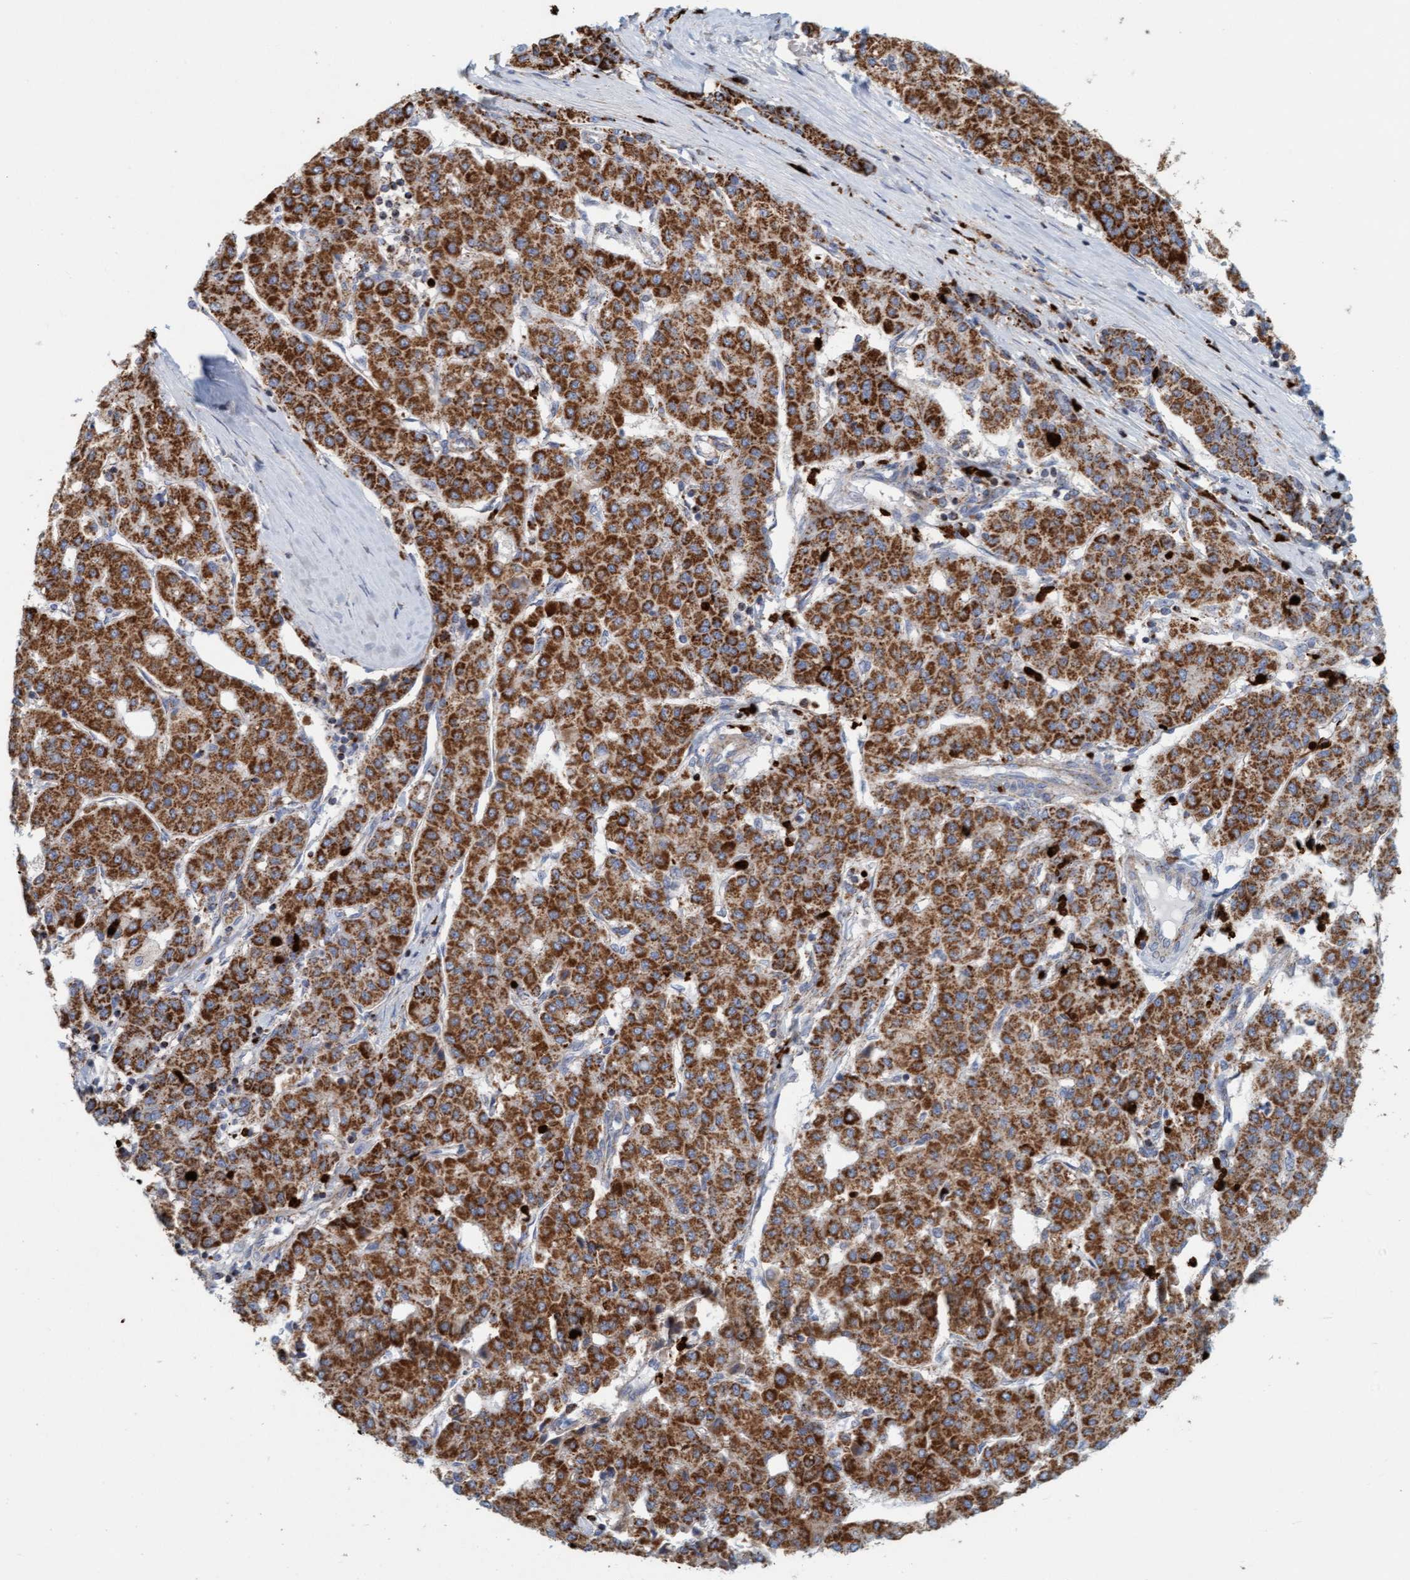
{"staining": {"intensity": "strong", "quantity": ">75%", "location": "cytoplasmic/membranous"}, "tissue": "liver cancer", "cell_type": "Tumor cells", "image_type": "cancer", "snomed": [{"axis": "morphology", "description": "Carcinoma, Hepatocellular, NOS"}, {"axis": "topography", "description": "Liver"}], "caption": "The image demonstrates a brown stain indicating the presence of a protein in the cytoplasmic/membranous of tumor cells in liver hepatocellular carcinoma.", "gene": "B9D1", "patient": {"sex": "male", "age": 65}}